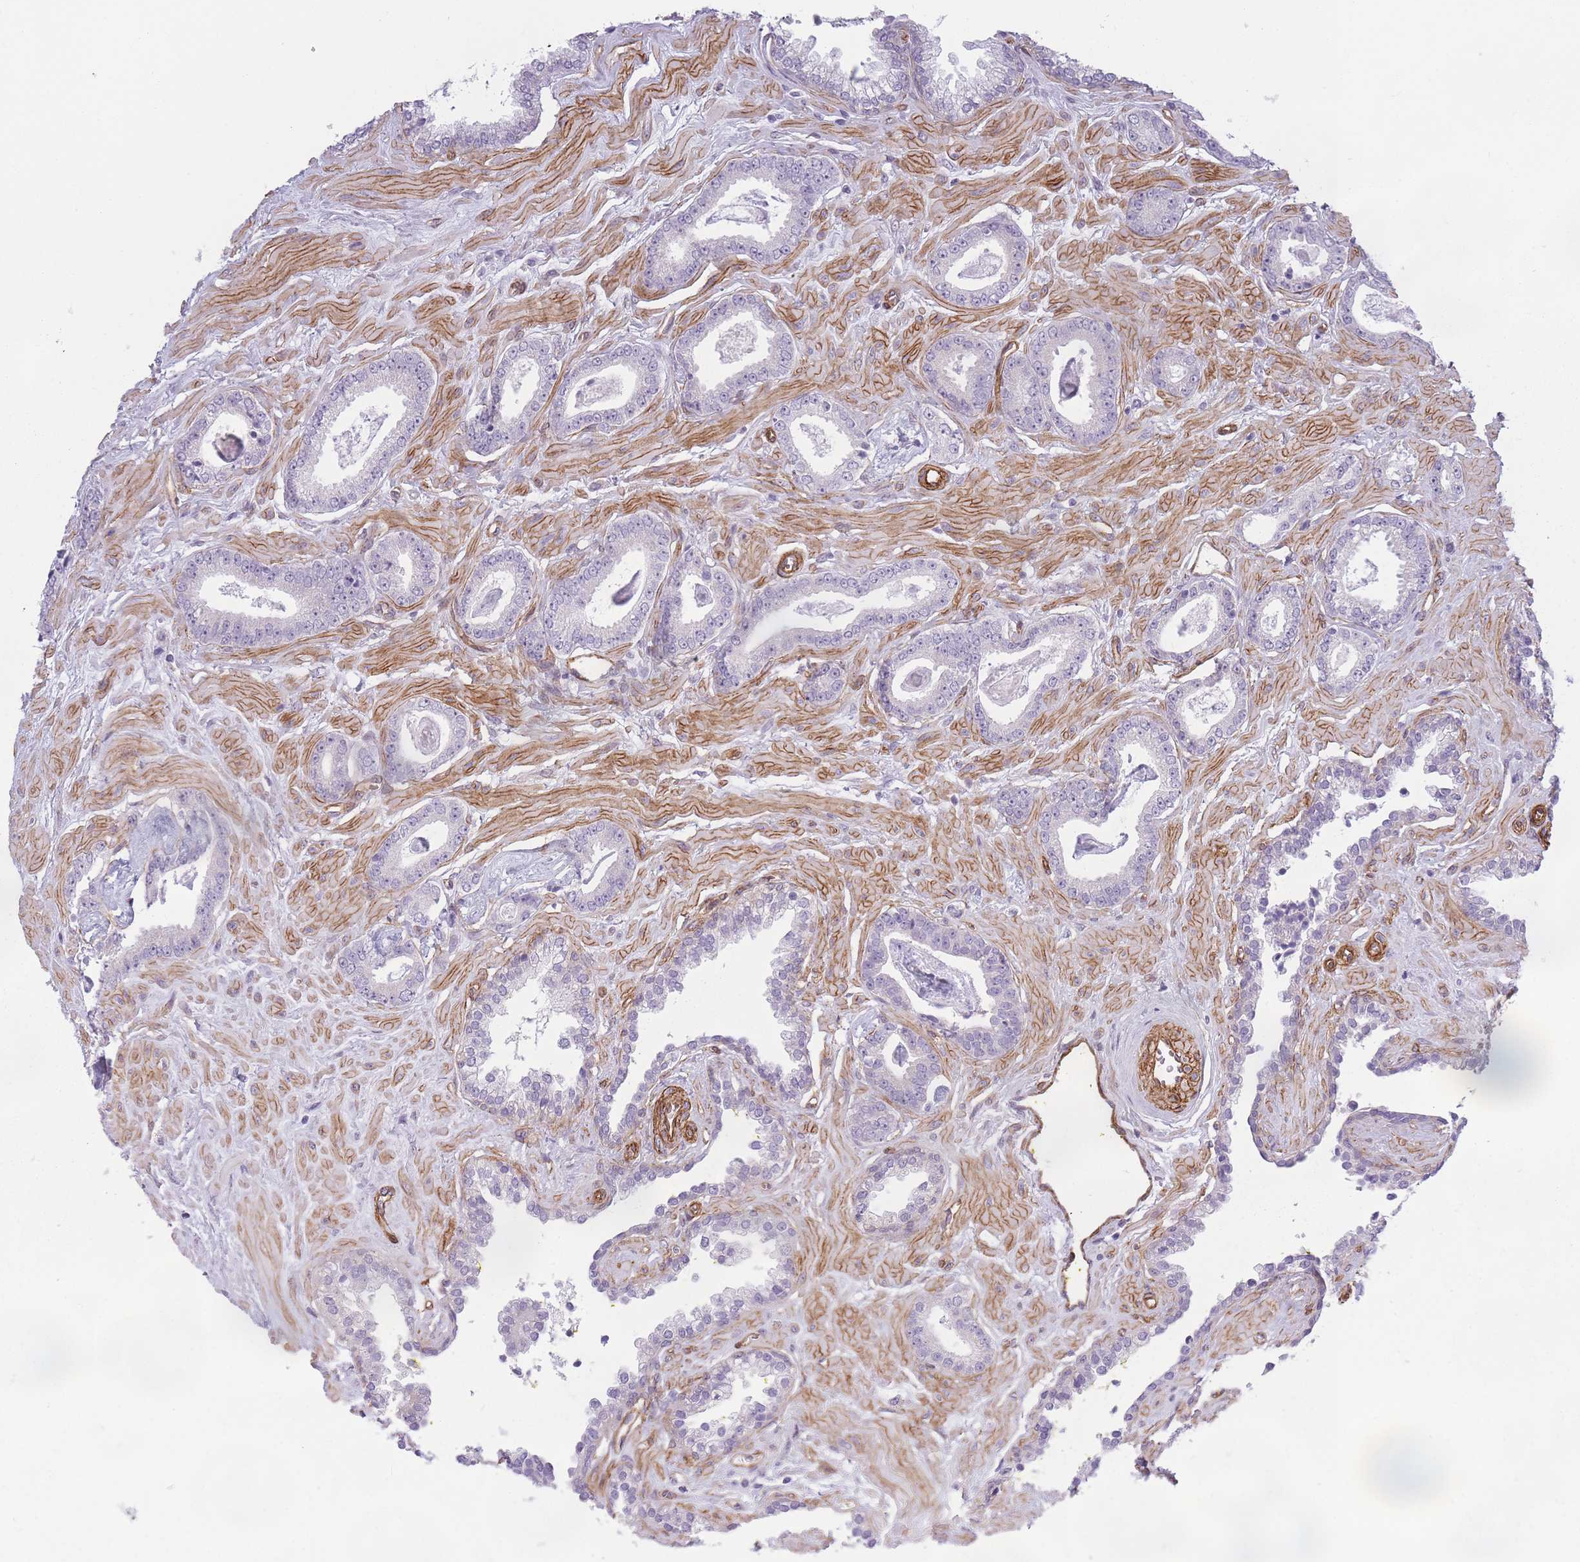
{"staining": {"intensity": "negative", "quantity": "none", "location": "none"}, "tissue": "prostate cancer", "cell_type": "Tumor cells", "image_type": "cancer", "snomed": [{"axis": "morphology", "description": "Adenocarcinoma, Low grade"}, {"axis": "topography", "description": "Prostate"}], "caption": "Histopathology image shows no protein staining in tumor cells of prostate cancer (adenocarcinoma (low-grade)) tissue.", "gene": "OR6B3", "patient": {"sex": "male", "age": 60}}